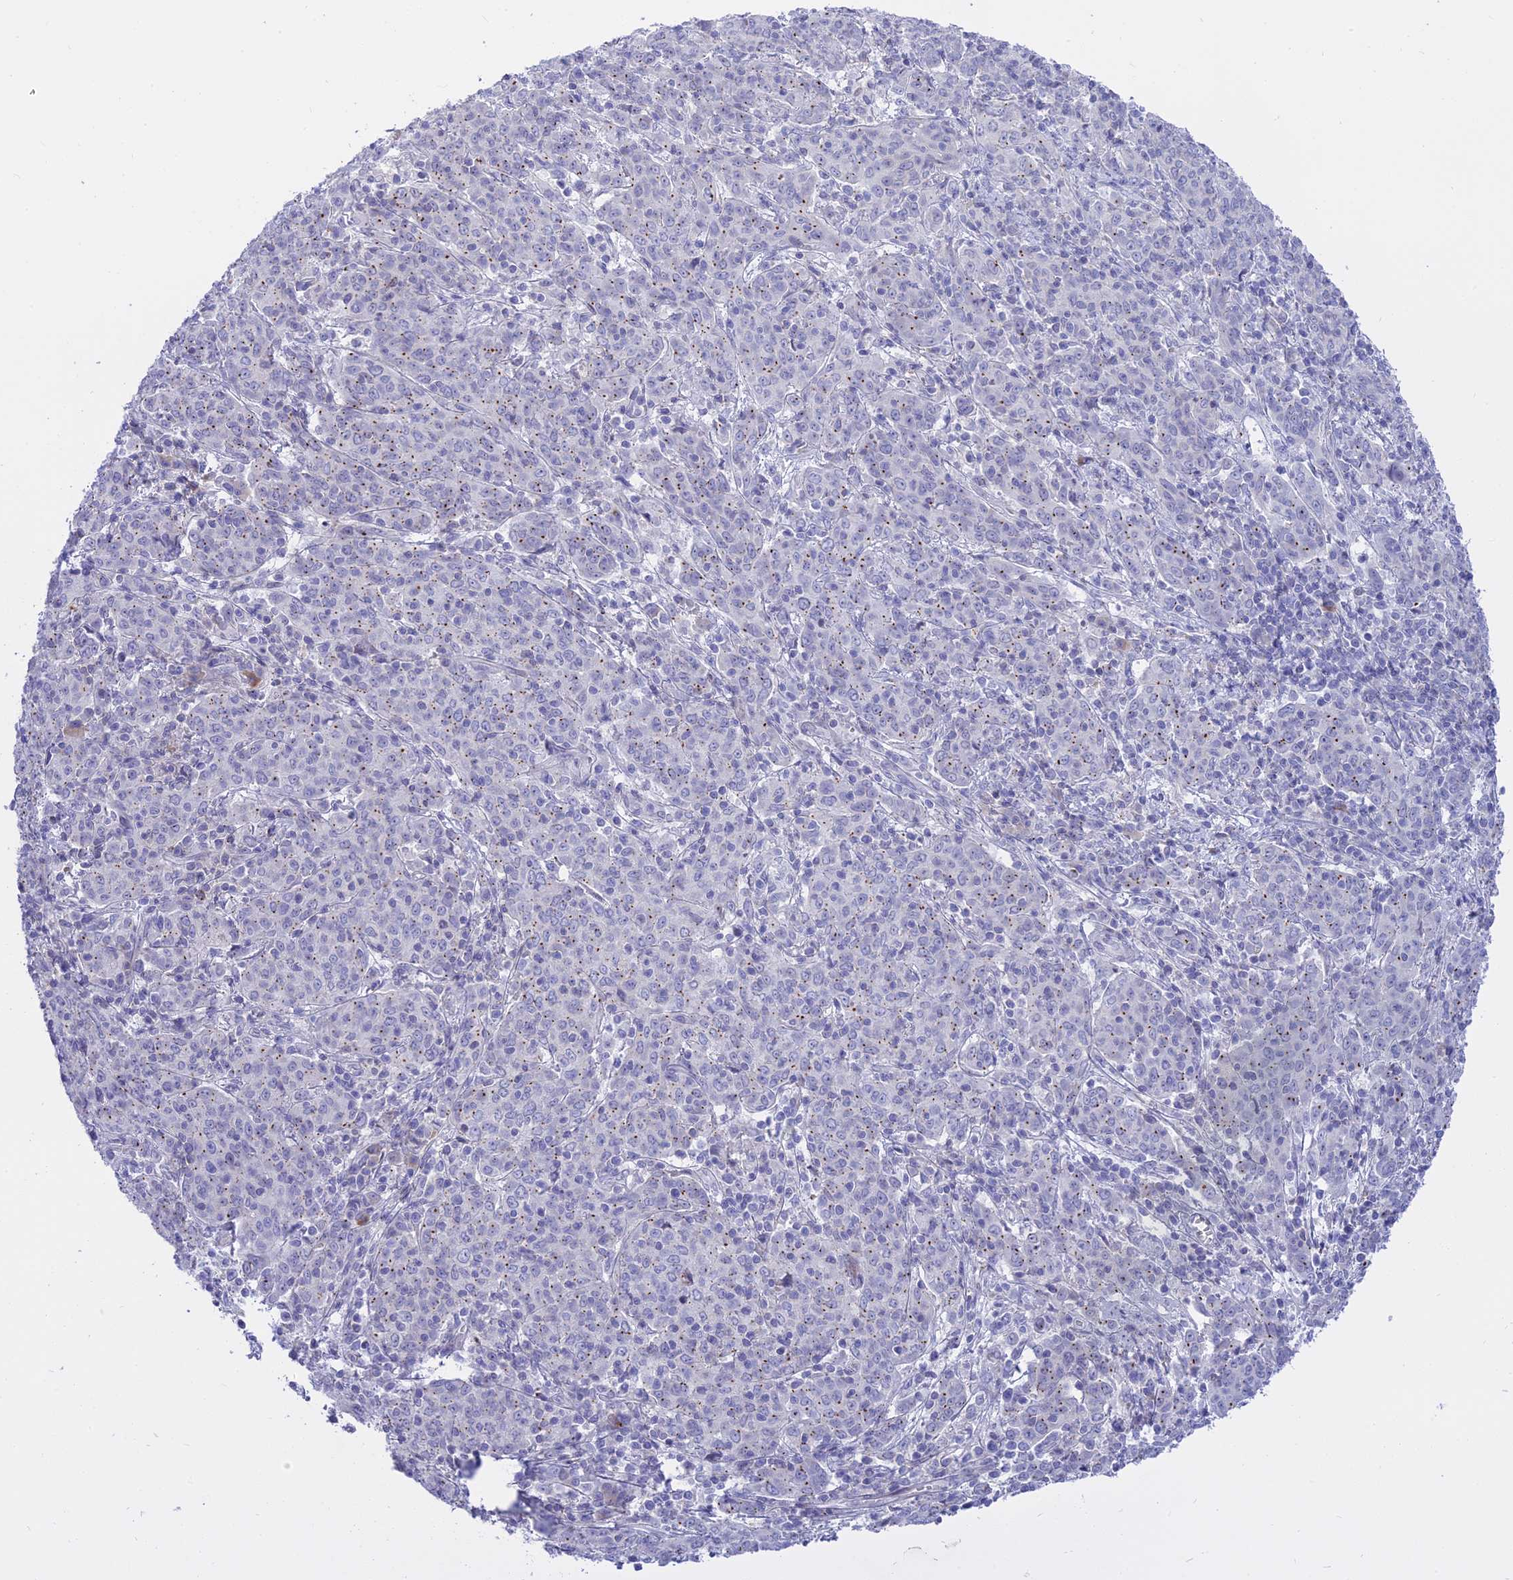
{"staining": {"intensity": "negative", "quantity": "none", "location": "none"}, "tissue": "cervical cancer", "cell_type": "Tumor cells", "image_type": "cancer", "snomed": [{"axis": "morphology", "description": "Squamous cell carcinoma, NOS"}, {"axis": "topography", "description": "Cervix"}], "caption": "The micrograph displays no staining of tumor cells in squamous cell carcinoma (cervical).", "gene": "MBD3L1", "patient": {"sex": "female", "age": 67}}